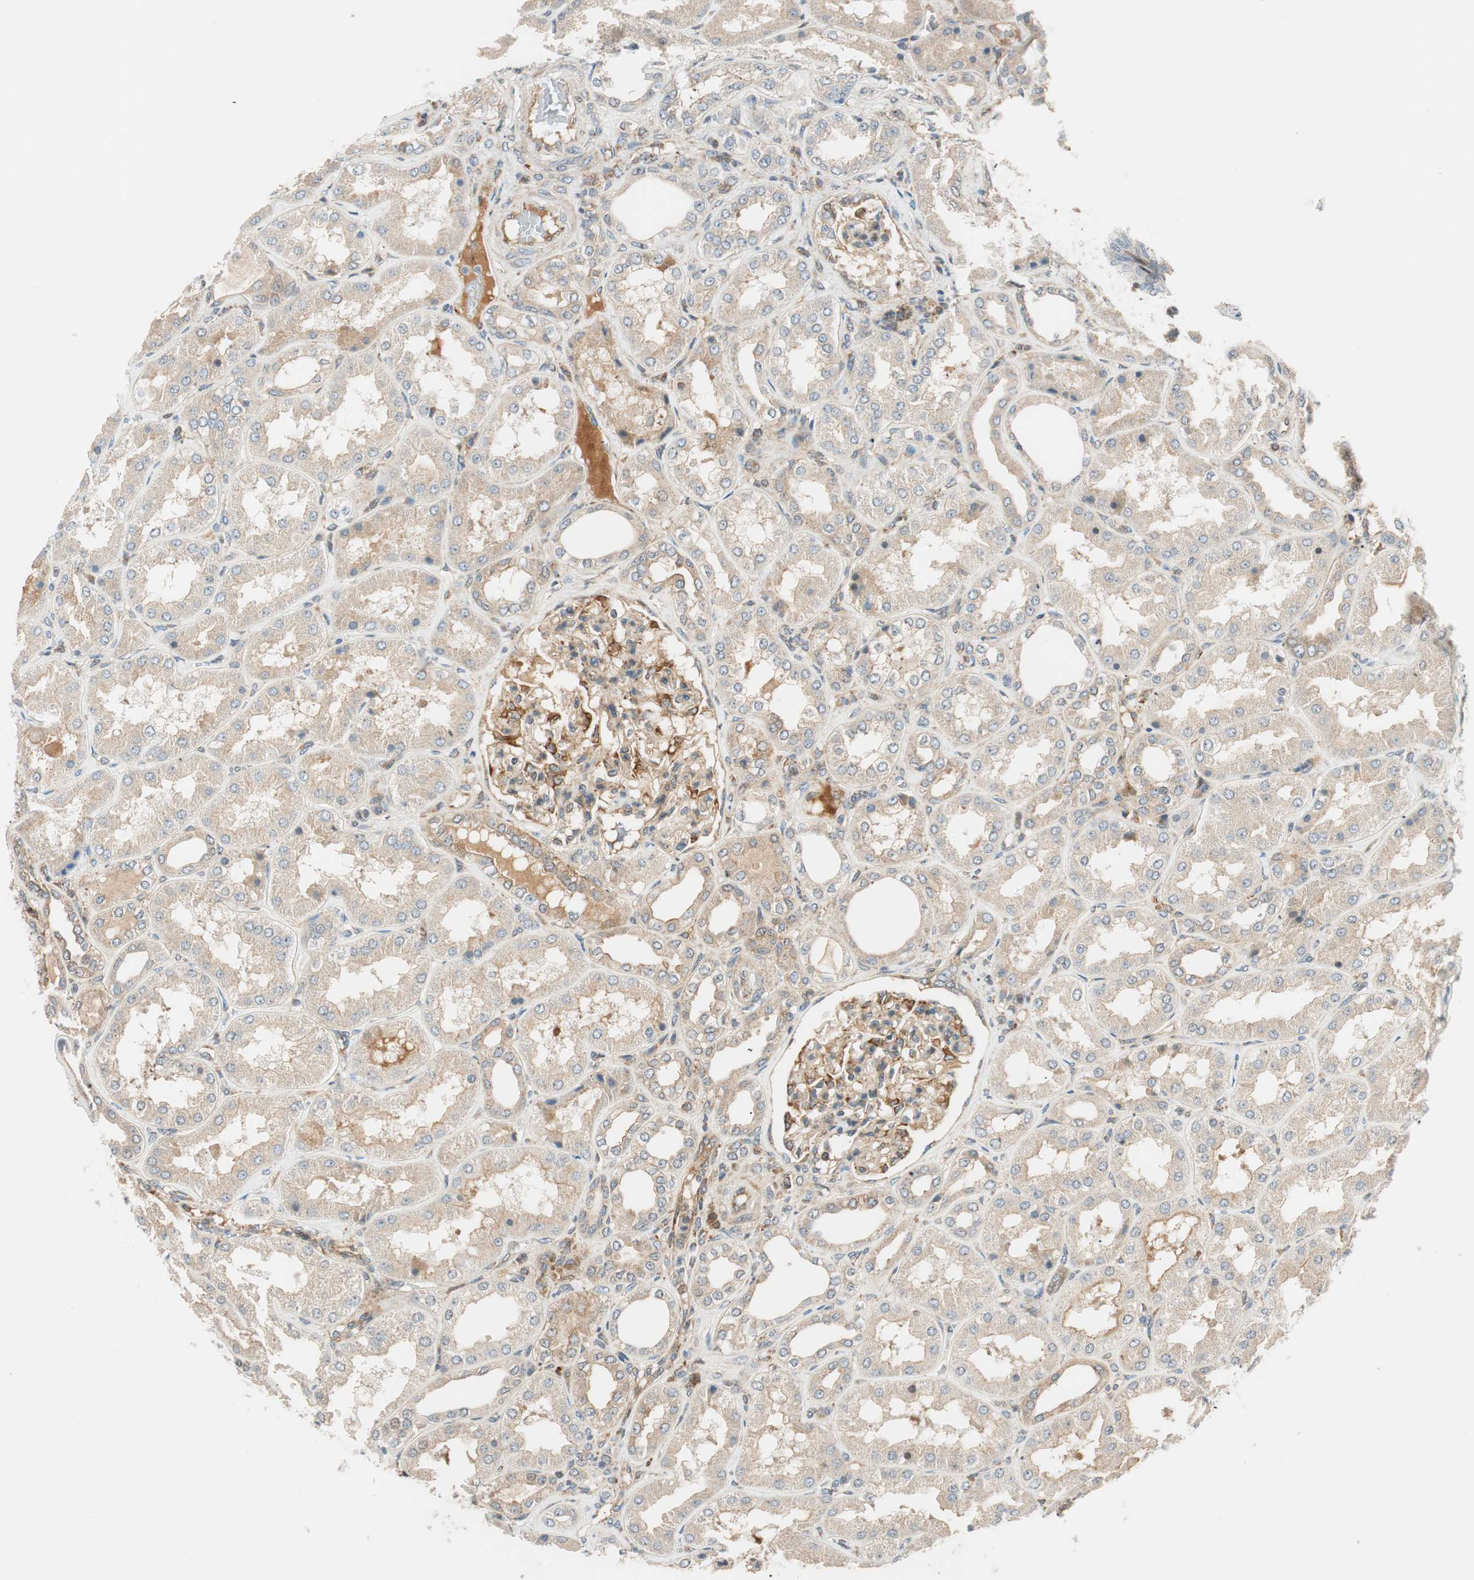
{"staining": {"intensity": "moderate", "quantity": ">75%", "location": "cytoplasmic/membranous"}, "tissue": "kidney", "cell_type": "Cells in glomeruli", "image_type": "normal", "snomed": [{"axis": "morphology", "description": "Normal tissue, NOS"}, {"axis": "topography", "description": "Kidney"}], "caption": "Immunohistochemical staining of benign kidney exhibits >75% levels of moderate cytoplasmic/membranous protein positivity in approximately >75% of cells in glomeruli. (brown staining indicates protein expression, while blue staining denotes nuclei).", "gene": "ABI1", "patient": {"sex": "female", "age": 56}}